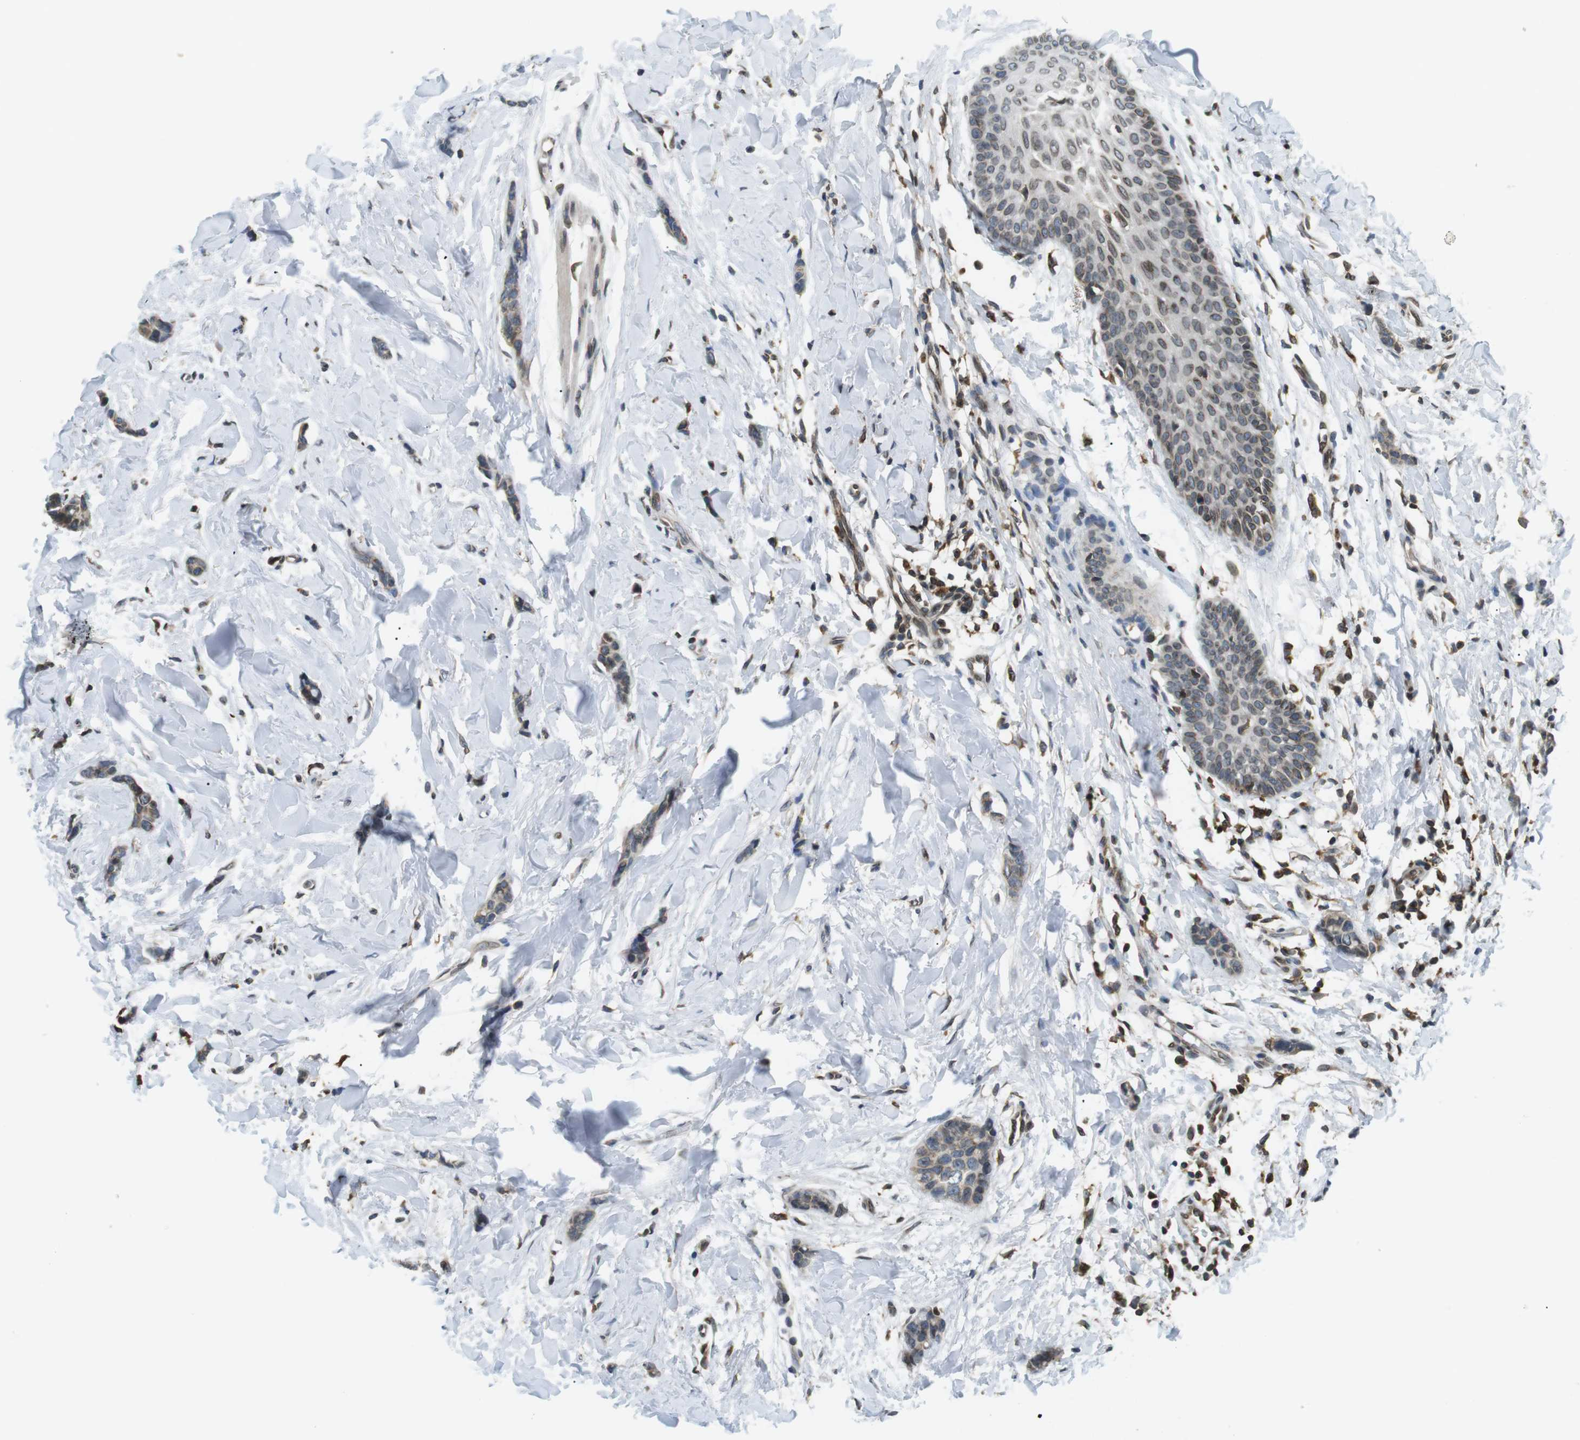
{"staining": {"intensity": "weak", "quantity": ">75%", "location": "cytoplasmic/membranous"}, "tissue": "breast cancer", "cell_type": "Tumor cells", "image_type": "cancer", "snomed": [{"axis": "morphology", "description": "Lobular carcinoma"}, {"axis": "topography", "description": "Skin"}, {"axis": "topography", "description": "Breast"}], "caption": "Protein staining by immunohistochemistry (IHC) shows weak cytoplasmic/membranous expression in approximately >75% of tumor cells in breast cancer (lobular carcinoma). (Stains: DAB (3,3'-diaminobenzidine) in brown, nuclei in blue, Microscopy: brightfield microscopy at high magnification).", "gene": "TMX4", "patient": {"sex": "female", "age": 46}}